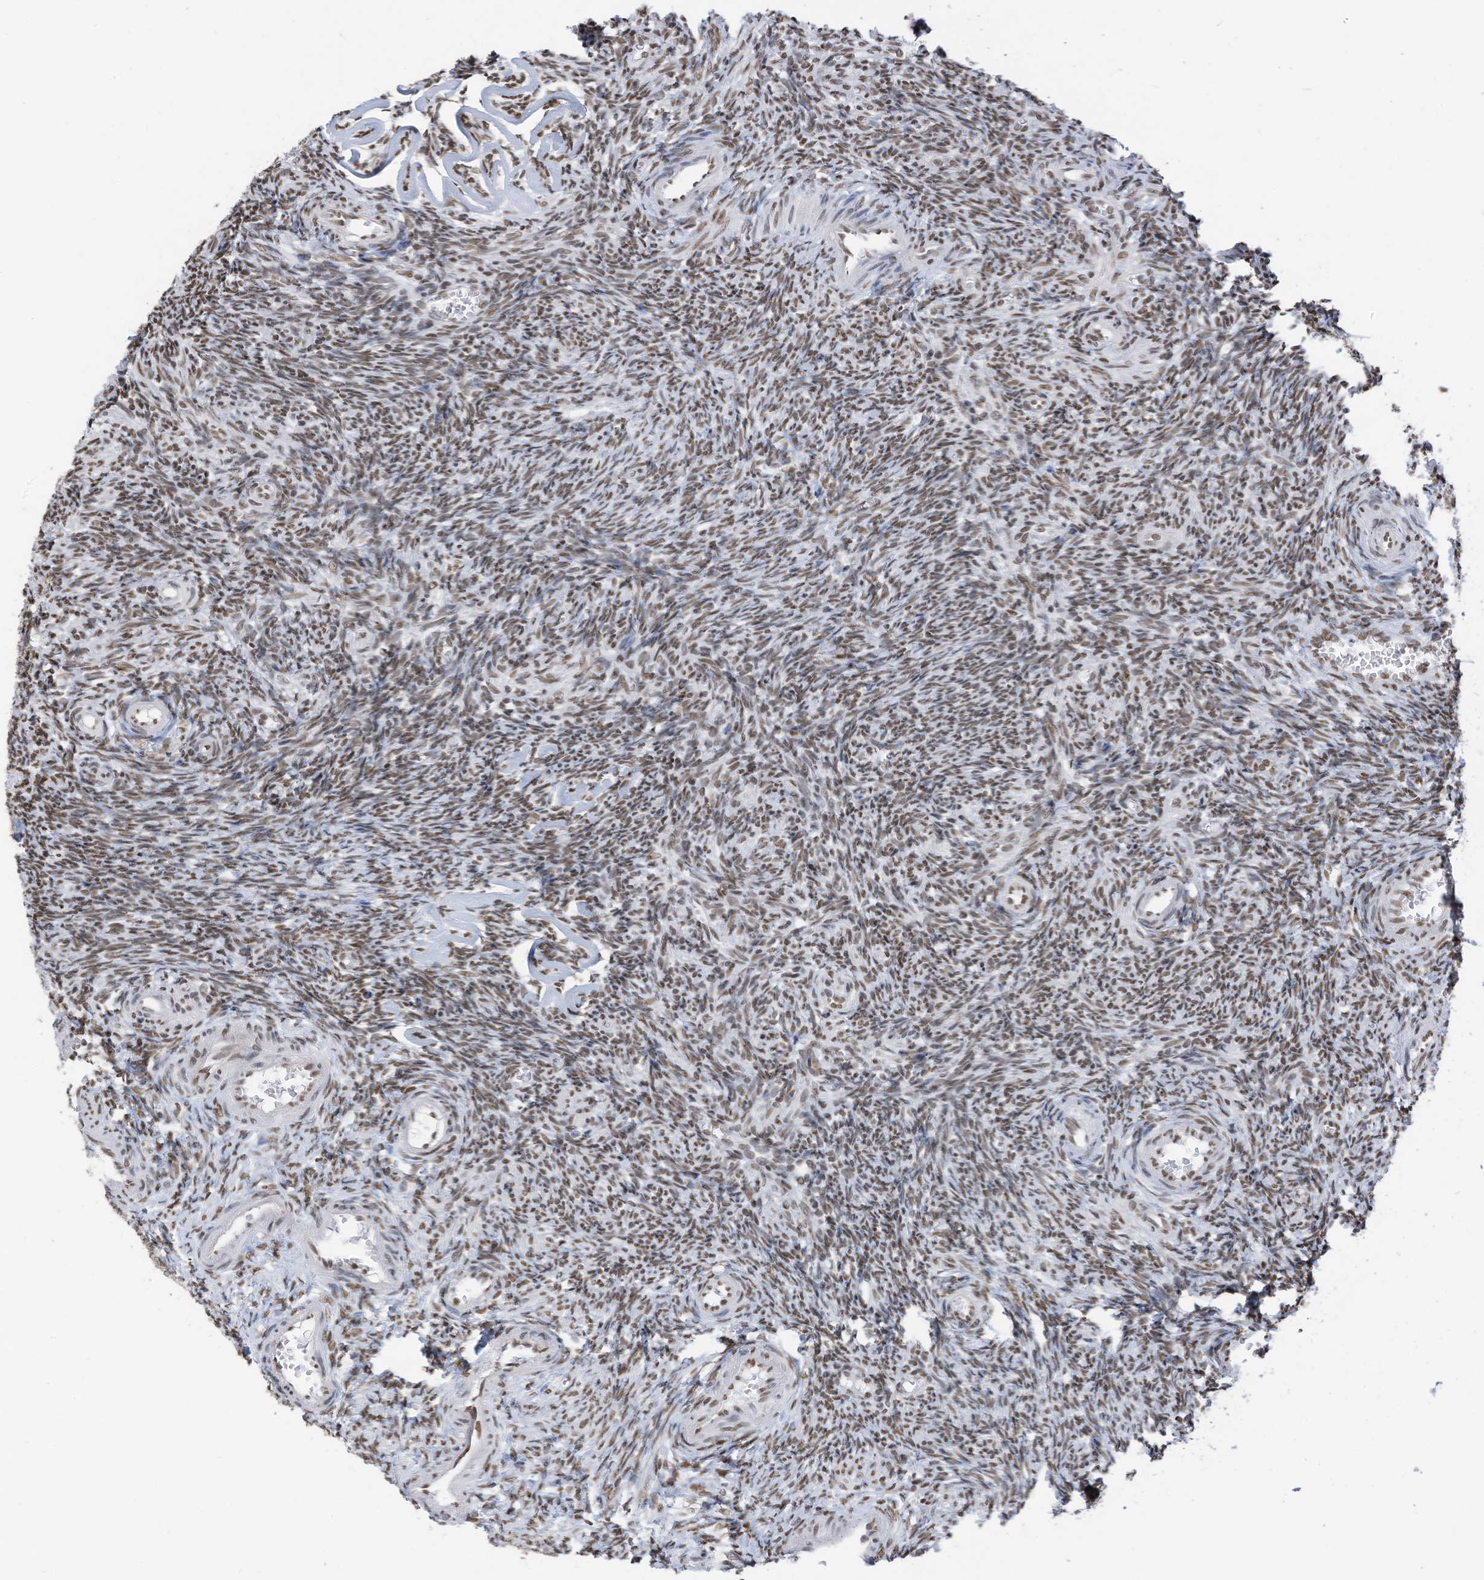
{"staining": {"intensity": "moderate", "quantity": ">75%", "location": "nuclear"}, "tissue": "ovary", "cell_type": "Ovarian stroma cells", "image_type": "normal", "snomed": [{"axis": "morphology", "description": "Normal tissue, NOS"}, {"axis": "topography", "description": "Ovary"}], "caption": "Unremarkable ovary was stained to show a protein in brown. There is medium levels of moderate nuclear positivity in approximately >75% of ovarian stroma cells.", "gene": "KHSRP", "patient": {"sex": "female", "age": 27}}